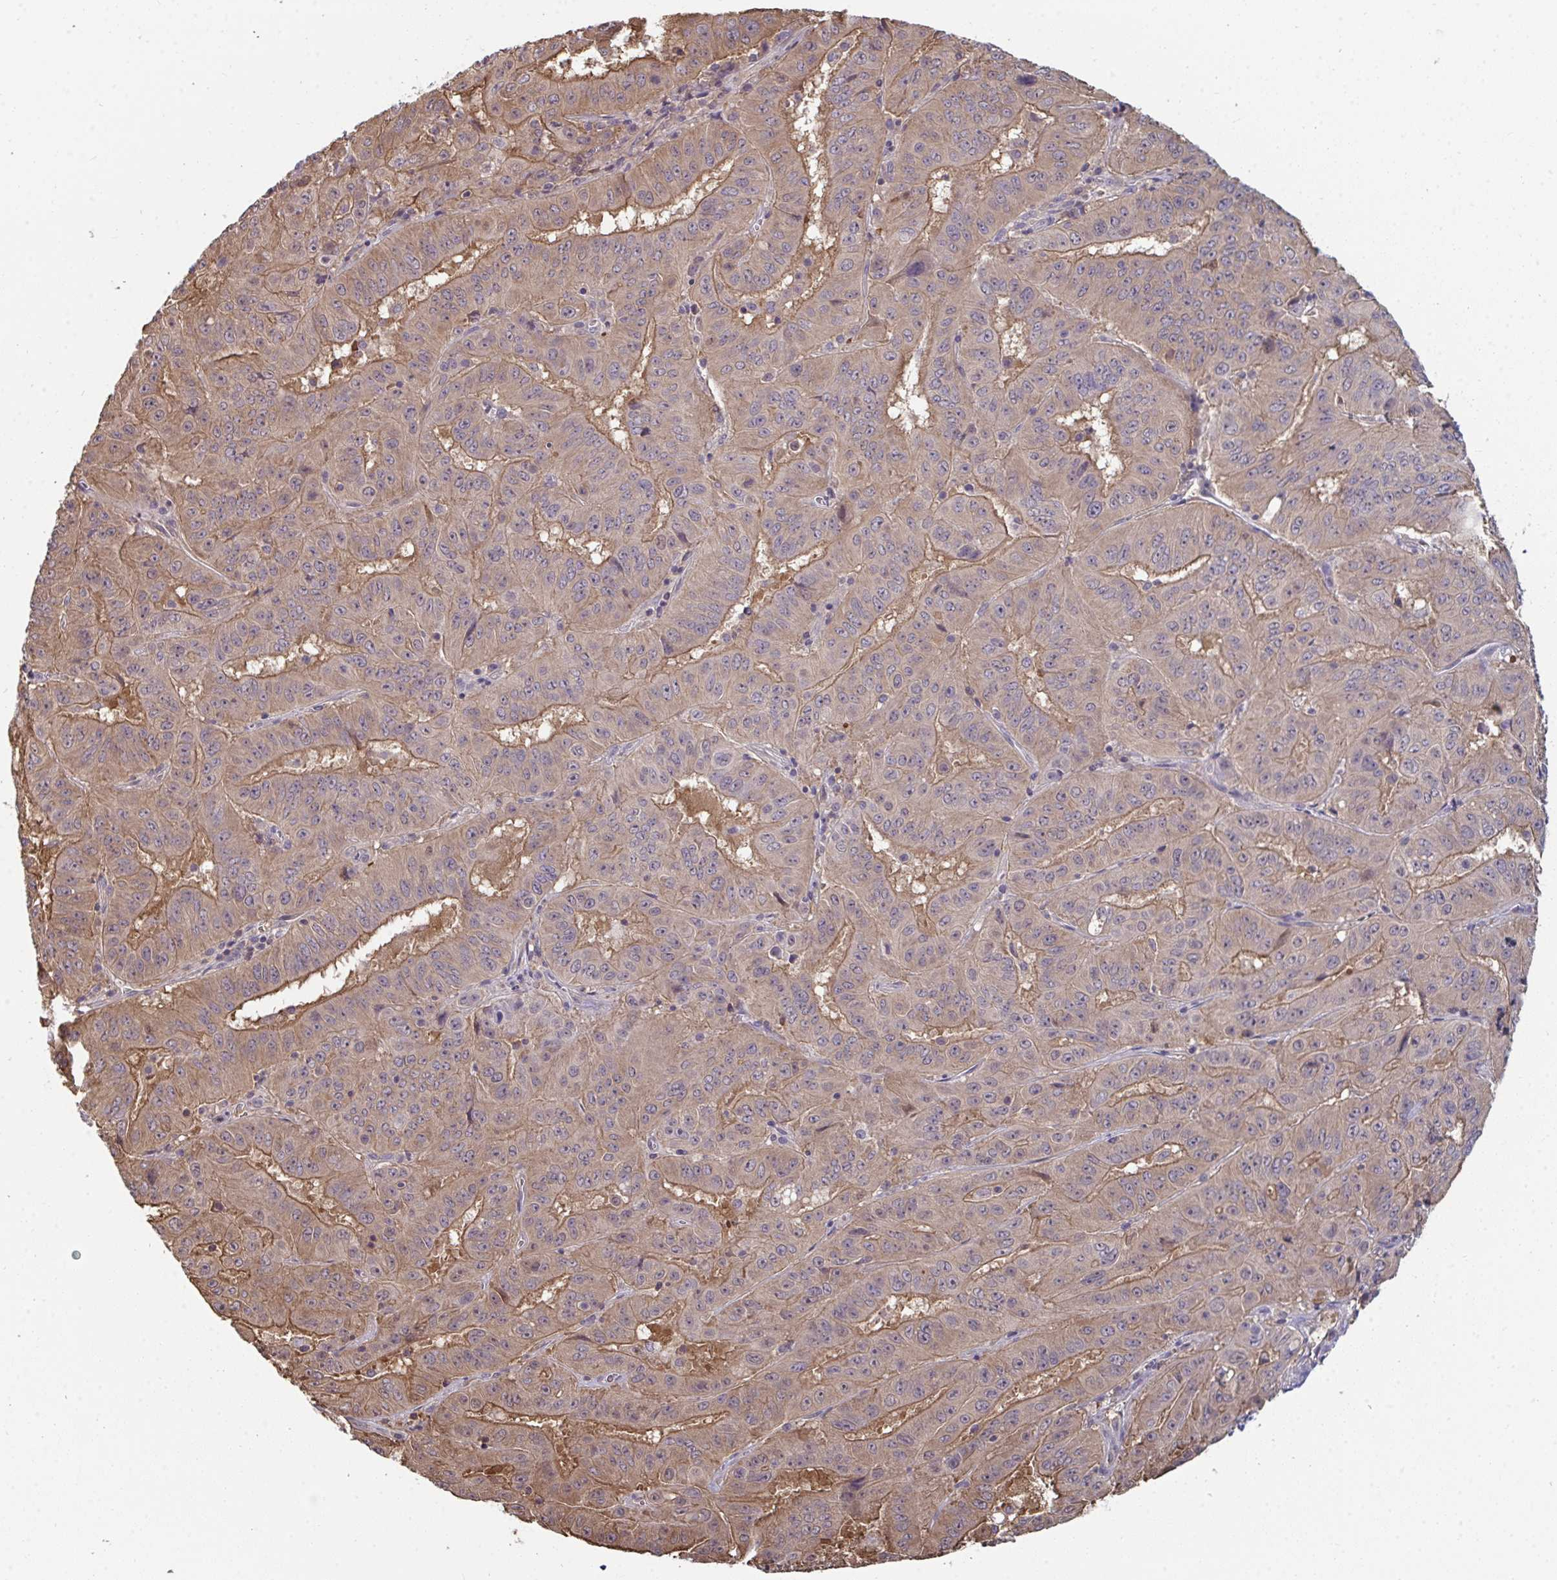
{"staining": {"intensity": "moderate", "quantity": "25%-75%", "location": "cytoplasmic/membranous"}, "tissue": "pancreatic cancer", "cell_type": "Tumor cells", "image_type": "cancer", "snomed": [{"axis": "morphology", "description": "Adenocarcinoma, NOS"}, {"axis": "topography", "description": "Pancreas"}], "caption": "Human pancreatic cancer stained with a brown dye demonstrates moderate cytoplasmic/membranous positive staining in about 25%-75% of tumor cells.", "gene": "TTC9C", "patient": {"sex": "male", "age": 63}}